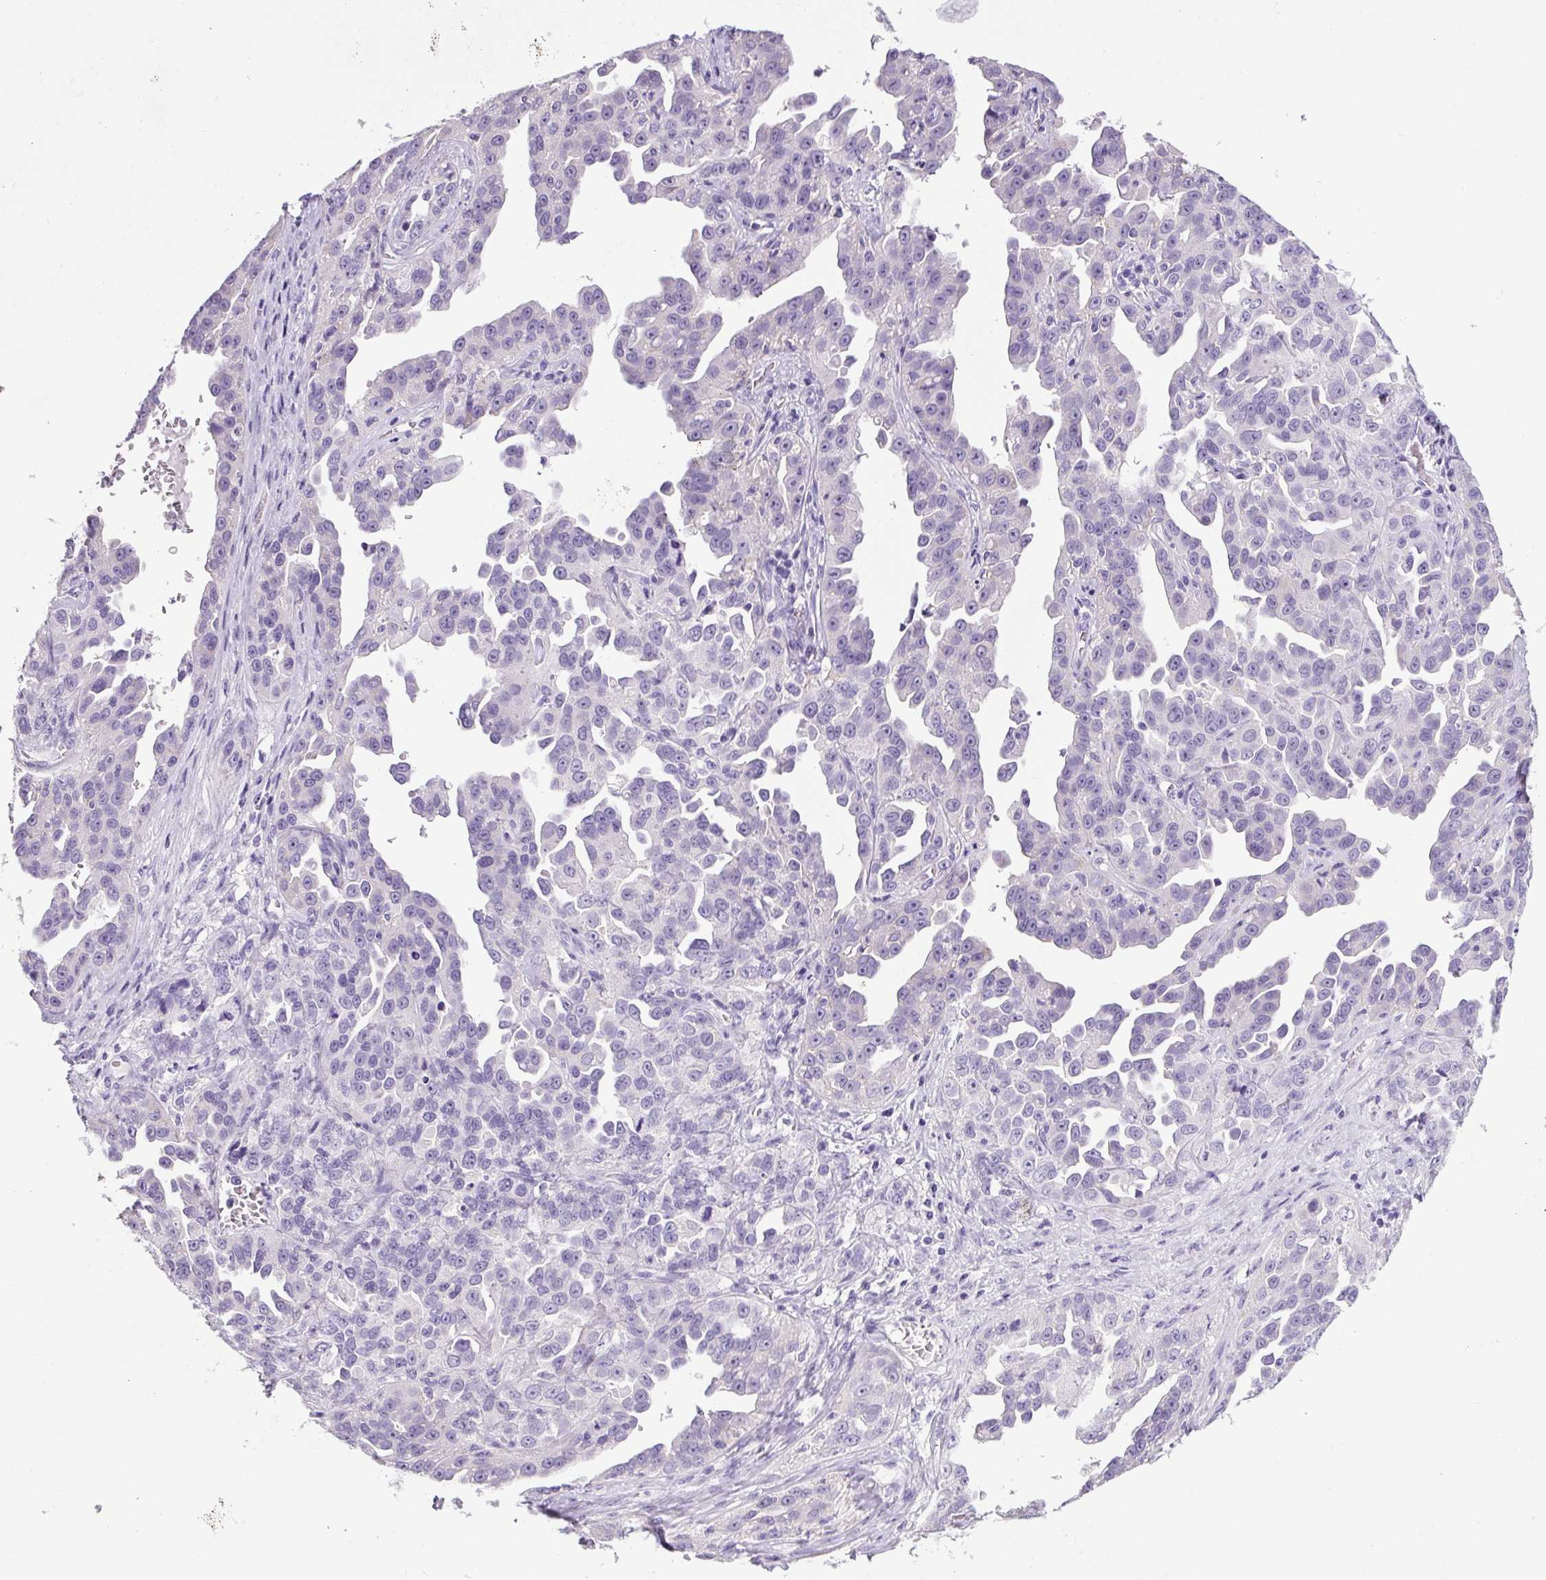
{"staining": {"intensity": "negative", "quantity": "none", "location": "none"}, "tissue": "ovarian cancer", "cell_type": "Tumor cells", "image_type": "cancer", "snomed": [{"axis": "morphology", "description": "Cystadenocarcinoma, serous, NOS"}, {"axis": "topography", "description": "Ovary"}], "caption": "This is a micrograph of immunohistochemistry staining of ovarian cancer (serous cystadenocarcinoma), which shows no staining in tumor cells.", "gene": "CHGA", "patient": {"sex": "female", "age": 75}}